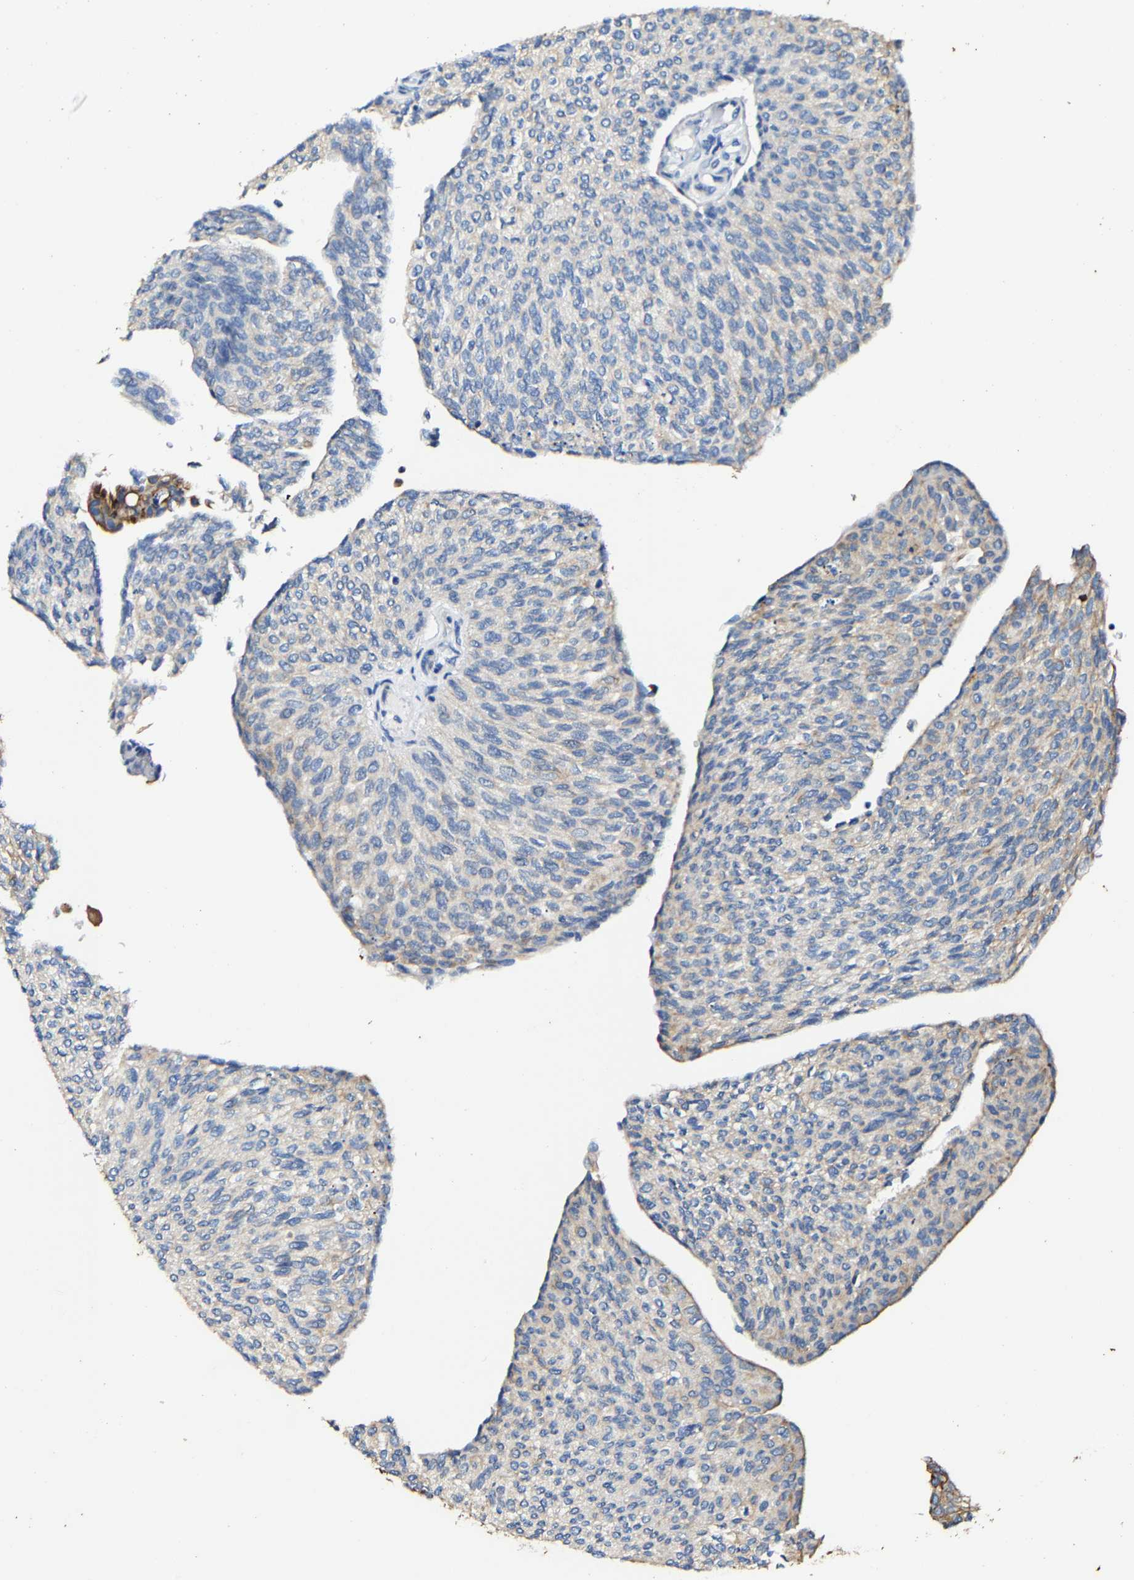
{"staining": {"intensity": "moderate", "quantity": "<25%", "location": "cytoplasmic/membranous"}, "tissue": "urothelial cancer", "cell_type": "Tumor cells", "image_type": "cancer", "snomed": [{"axis": "morphology", "description": "Urothelial carcinoma, Low grade"}, {"axis": "topography", "description": "Urinary bladder"}], "caption": "This photomicrograph displays urothelial carcinoma (low-grade) stained with immunohistochemistry (IHC) to label a protein in brown. The cytoplasmic/membranous of tumor cells show moderate positivity for the protein. Nuclei are counter-stained blue.", "gene": "MMEL1", "patient": {"sex": "female", "age": 79}}